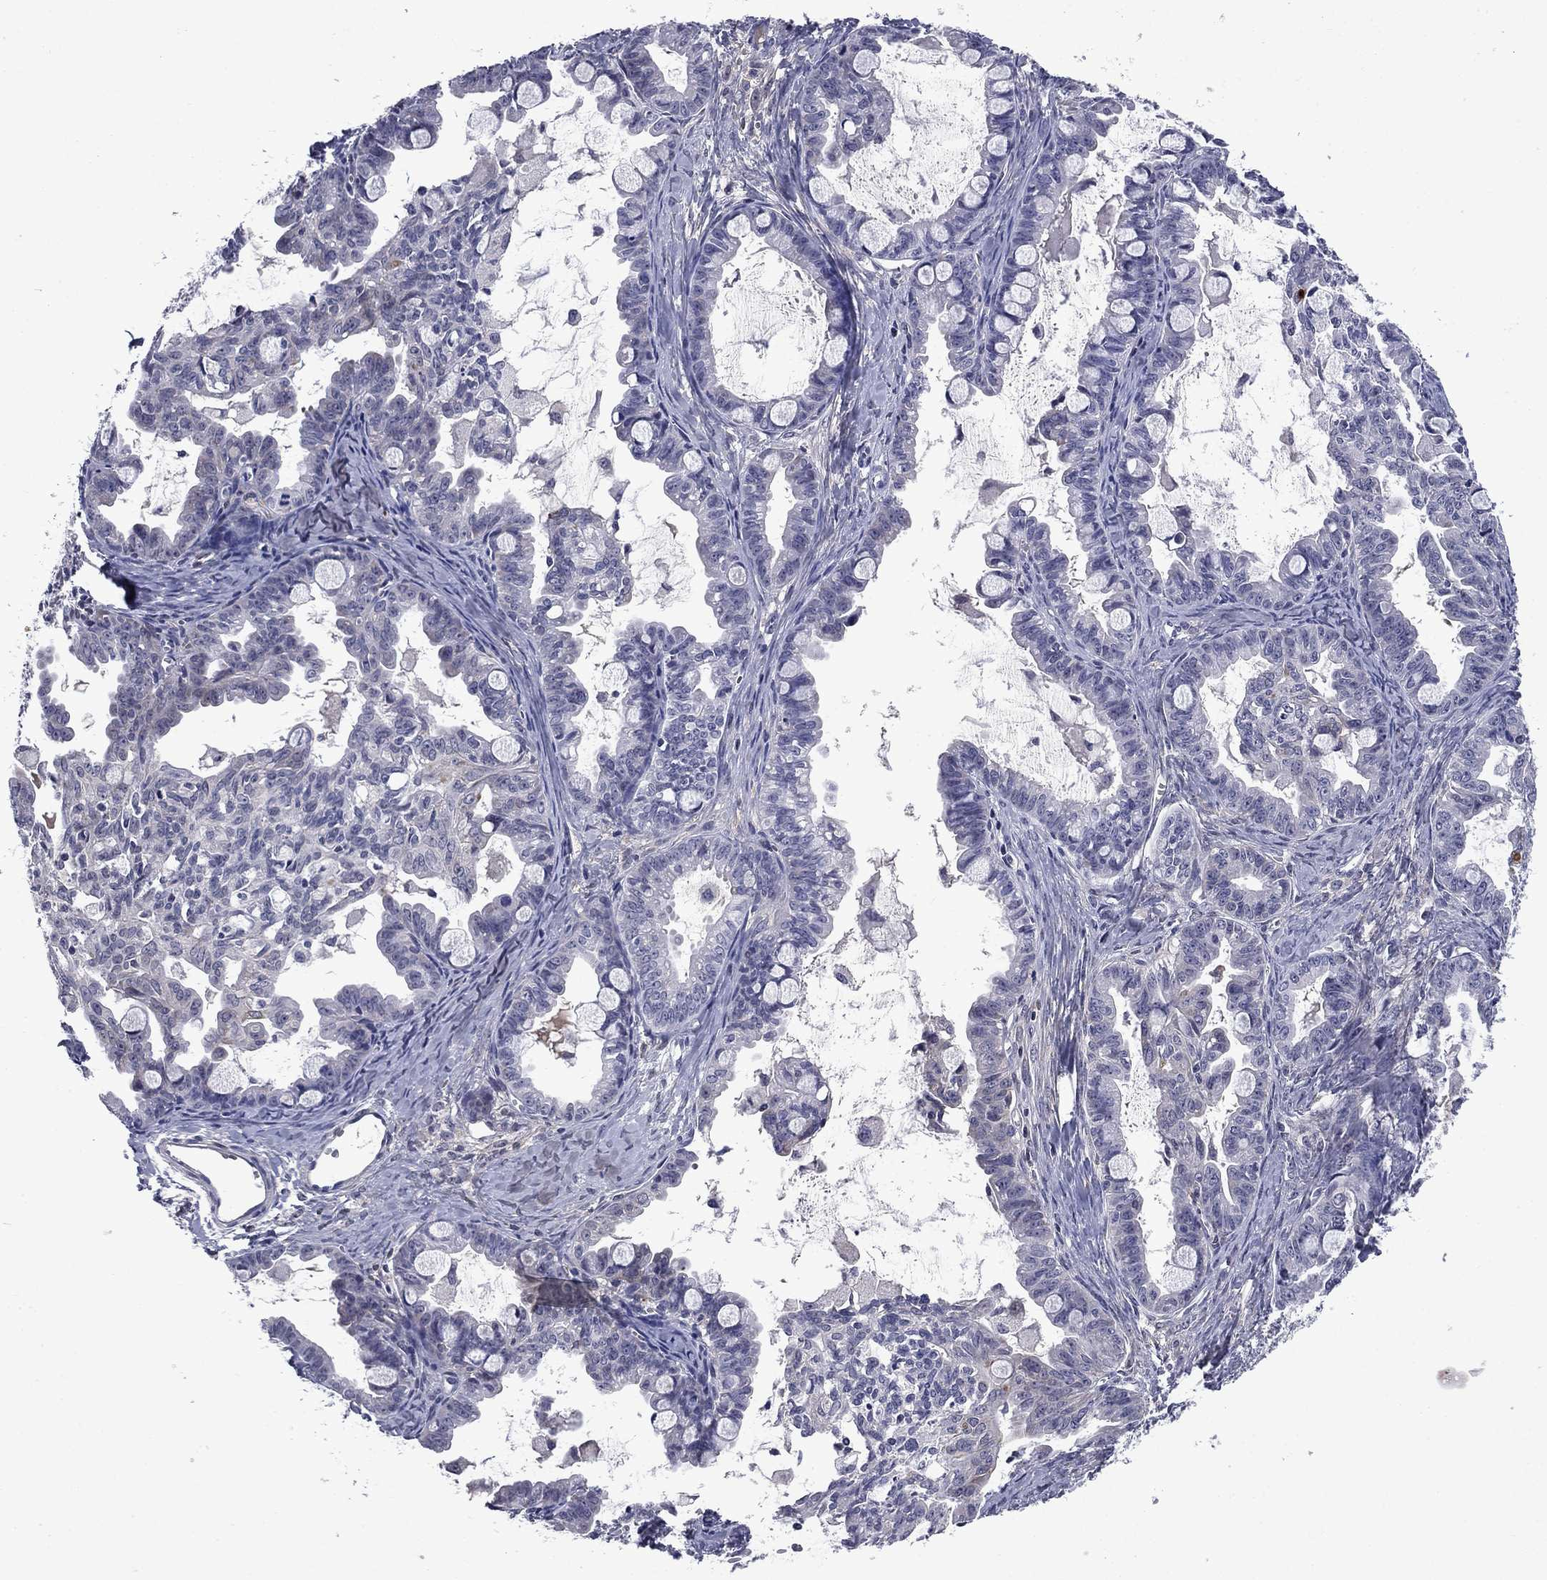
{"staining": {"intensity": "negative", "quantity": "none", "location": "none"}, "tissue": "ovarian cancer", "cell_type": "Tumor cells", "image_type": "cancer", "snomed": [{"axis": "morphology", "description": "Cystadenocarcinoma, mucinous, NOS"}, {"axis": "topography", "description": "Ovary"}], "caption": "DAB immunohistochemical staining of ovarian cancer (mucinous cystadenocarcinoma) exhibits no significant staining in tumor cells.", "gene": "ECM1", "patient": {"sex": "female", "age": 63}}